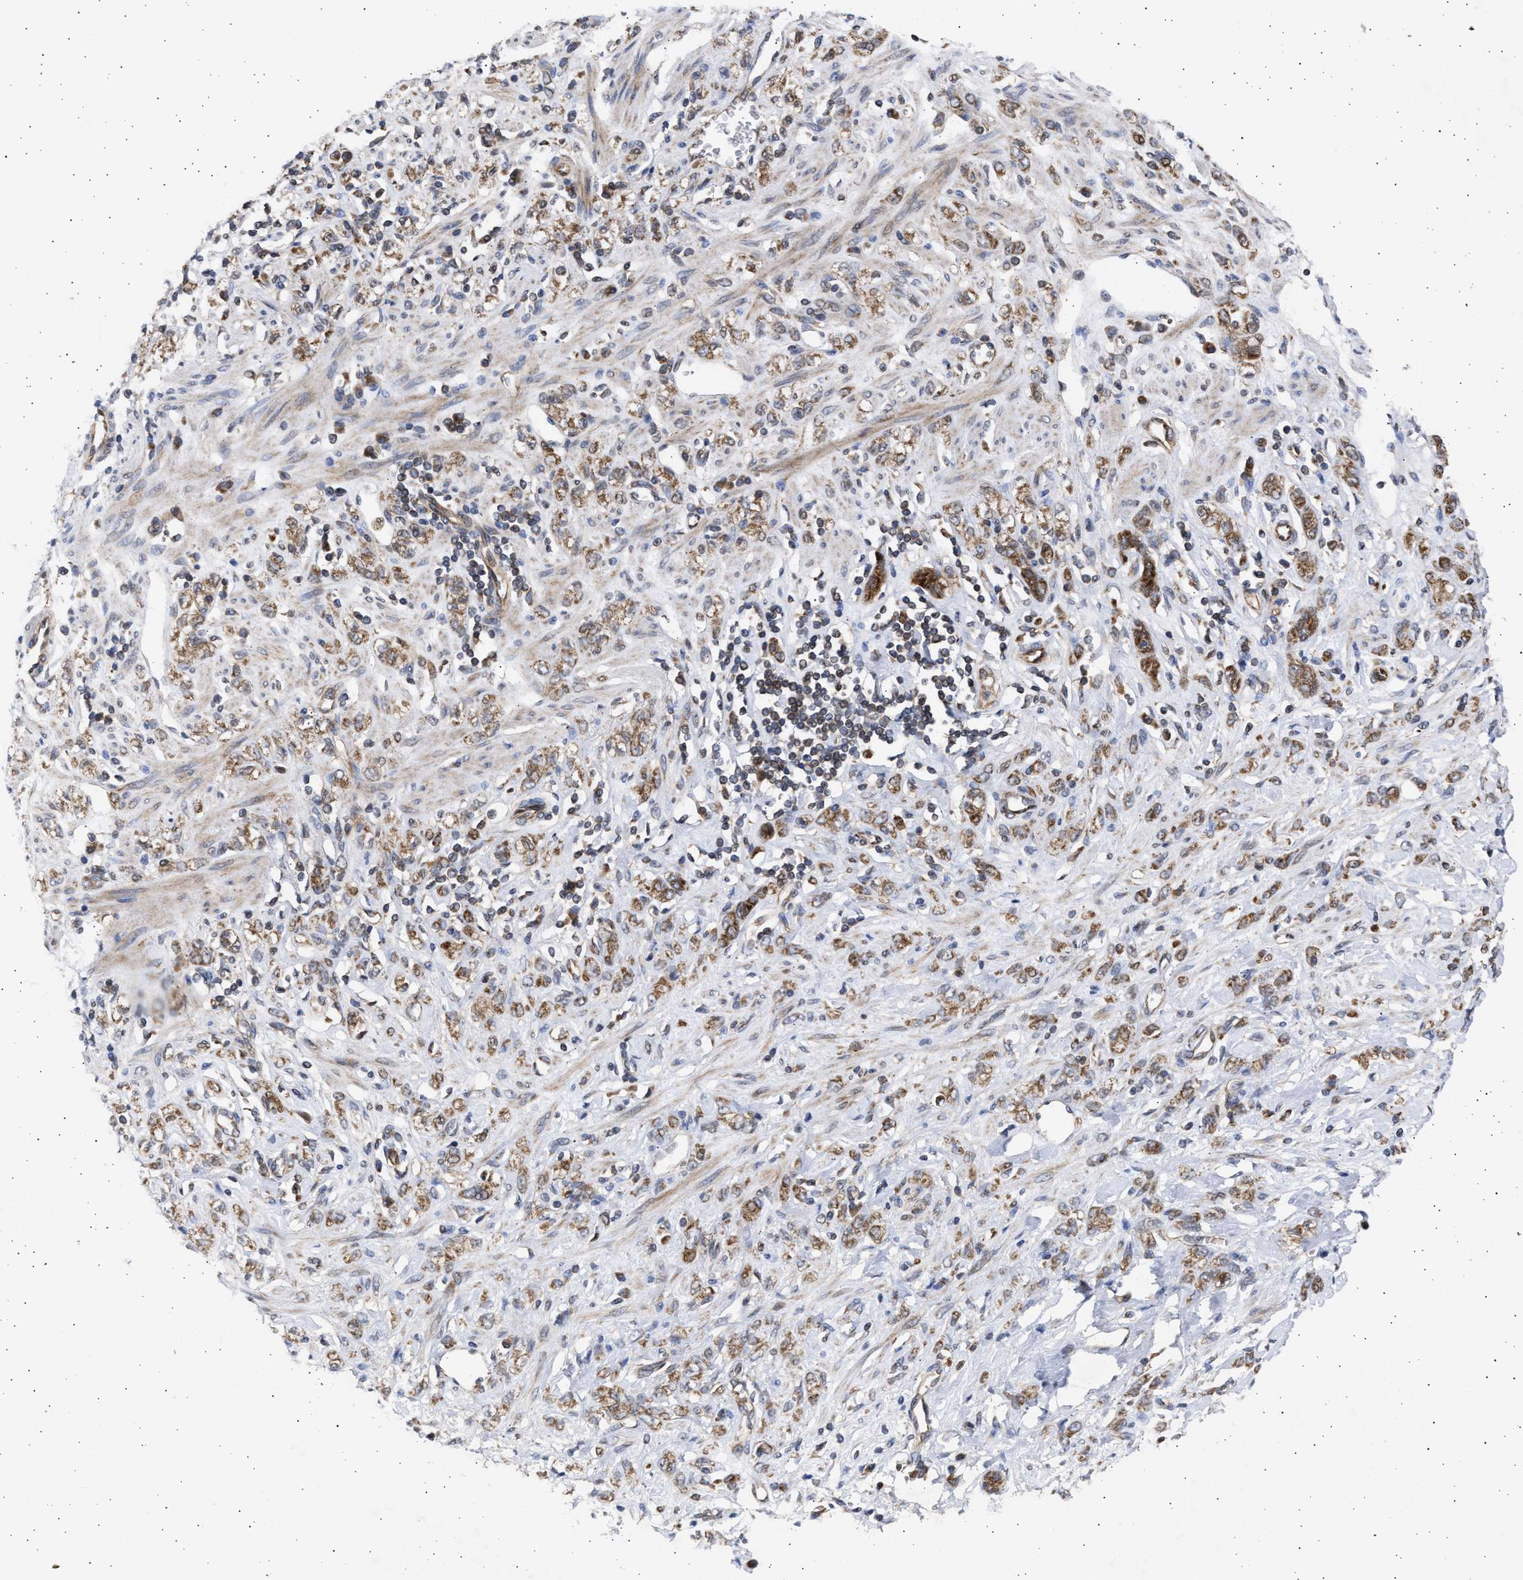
{"staining": {"intensity": "strong", "quantity": ">75%", "location": "cytoplasmic/membranous"}, "tissue": "stomach cancer", "cell_type": "Tumor cells", "image_type": "cancer", "snomed": [{"axis": "morphology", "description": "Normal tissue, NOS"}, {"axis": "morphology", "description": "Adenocarcinoma, NOS"}, {"axis": "topography", "description": "Stomach"}], "caption": "IHC photomicrograph of neoplastic tissue: adenocarcinoma (stomach) stained using immunohistochemistry reveals high levels of strong protein expression localized specifically in the cytoplasmic/membranous of tumor cells, appearing as a cytoplasmic/membranous brown color.", "gene": "TTC19", "patient": {"sex": "male", "age": 82}}